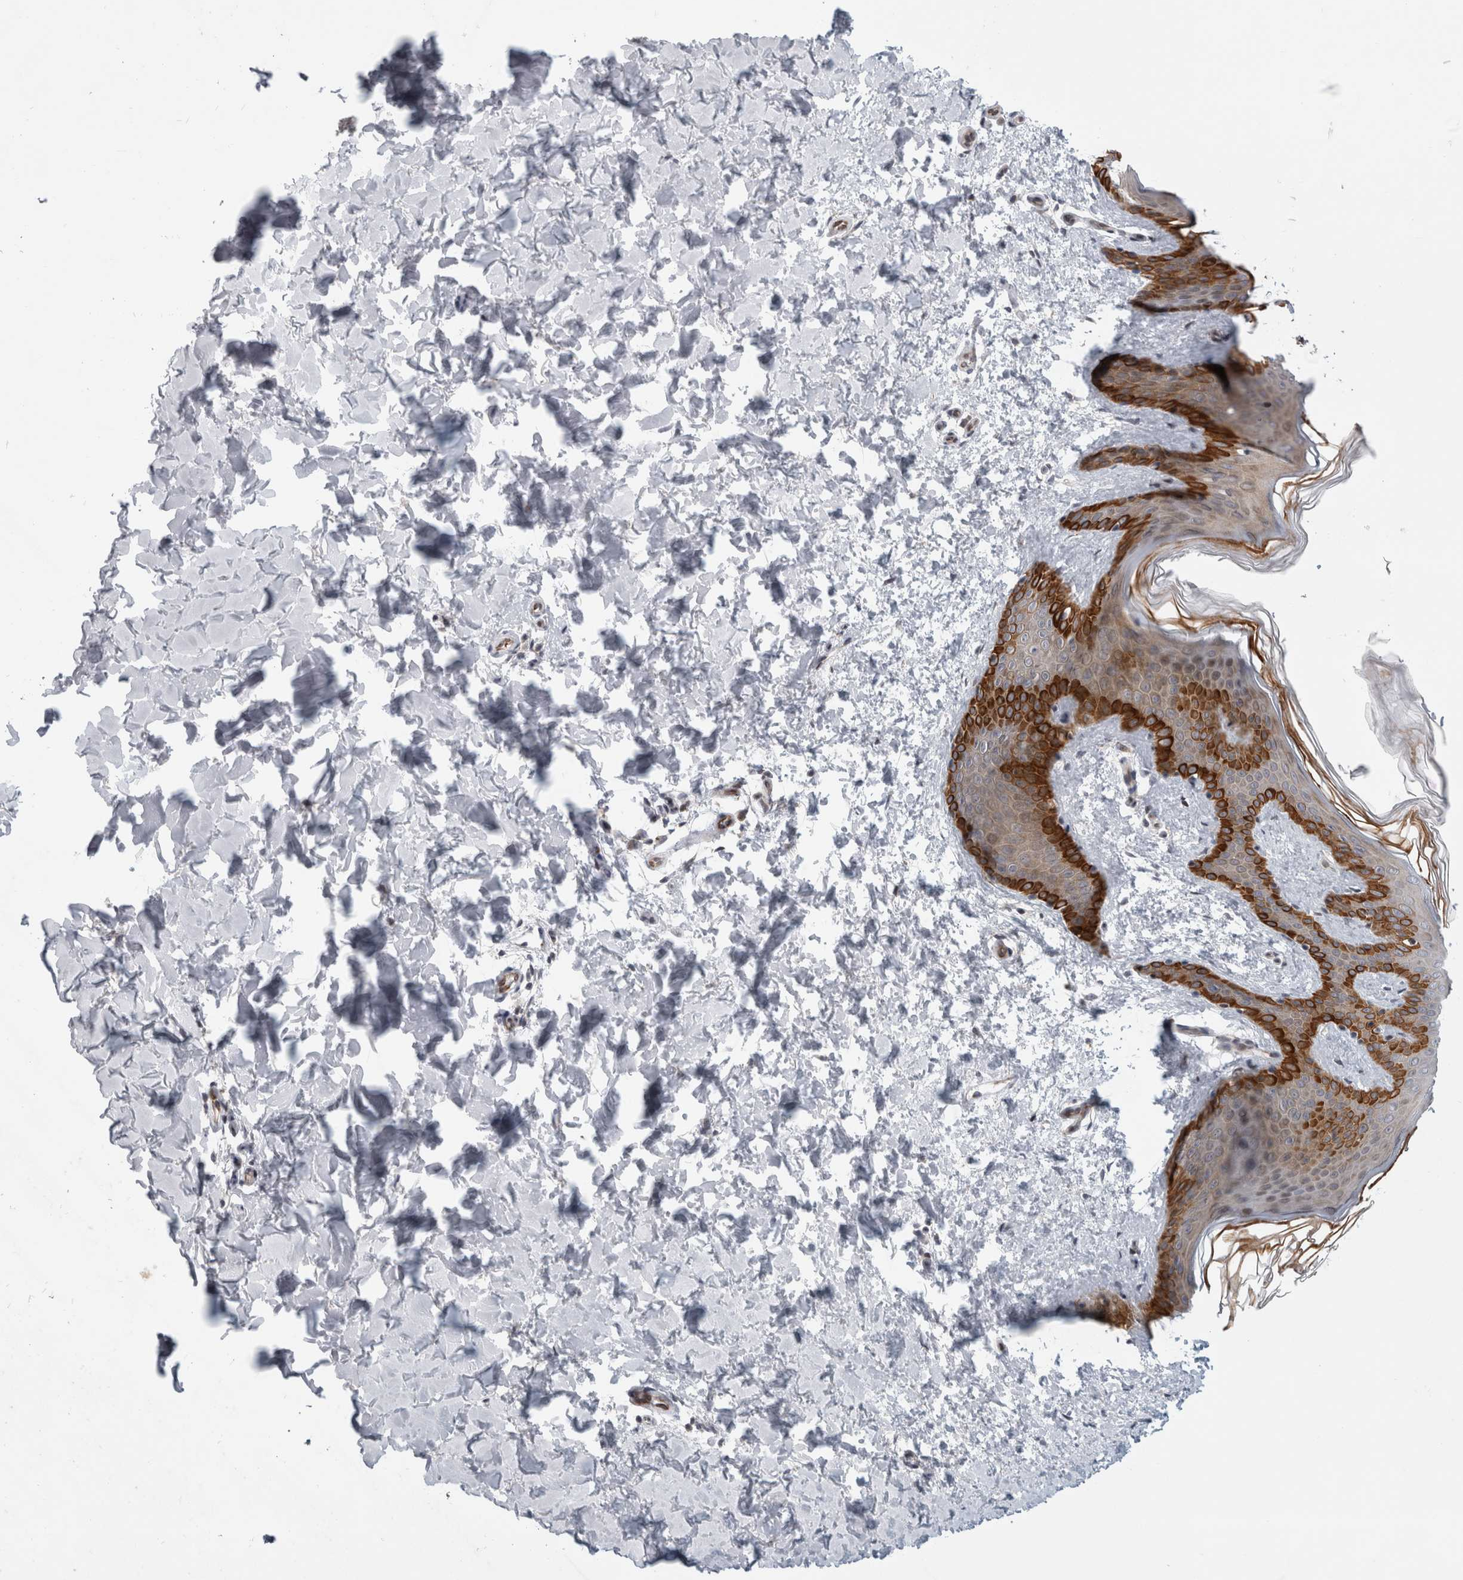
{"staining": {"intensity": "negative", "quantity": "none", "location": "none"}, "tissue": "skin", "cell_type": "Fibroblasts", "image_type": "normal", "snomed": [{"axis": "morphology", "description": "Normal tissue, NOS"}, {"axis": "morphology", "description": "Neoplasm, benign, NOS"}, {"axis": "topography", "description": "Skin"}, {"axis": "topography", "description": "Soft tissue"}], "caption": "This image is of benign skin stained with immunohistochemistry to label a protein in brown with the nuclei are counter-stained blue. There is no staining in fibroblasts. Nuclei are stained in blue.", "gene": "UTP25", "patient": {"sex": "male", "age": 26}}